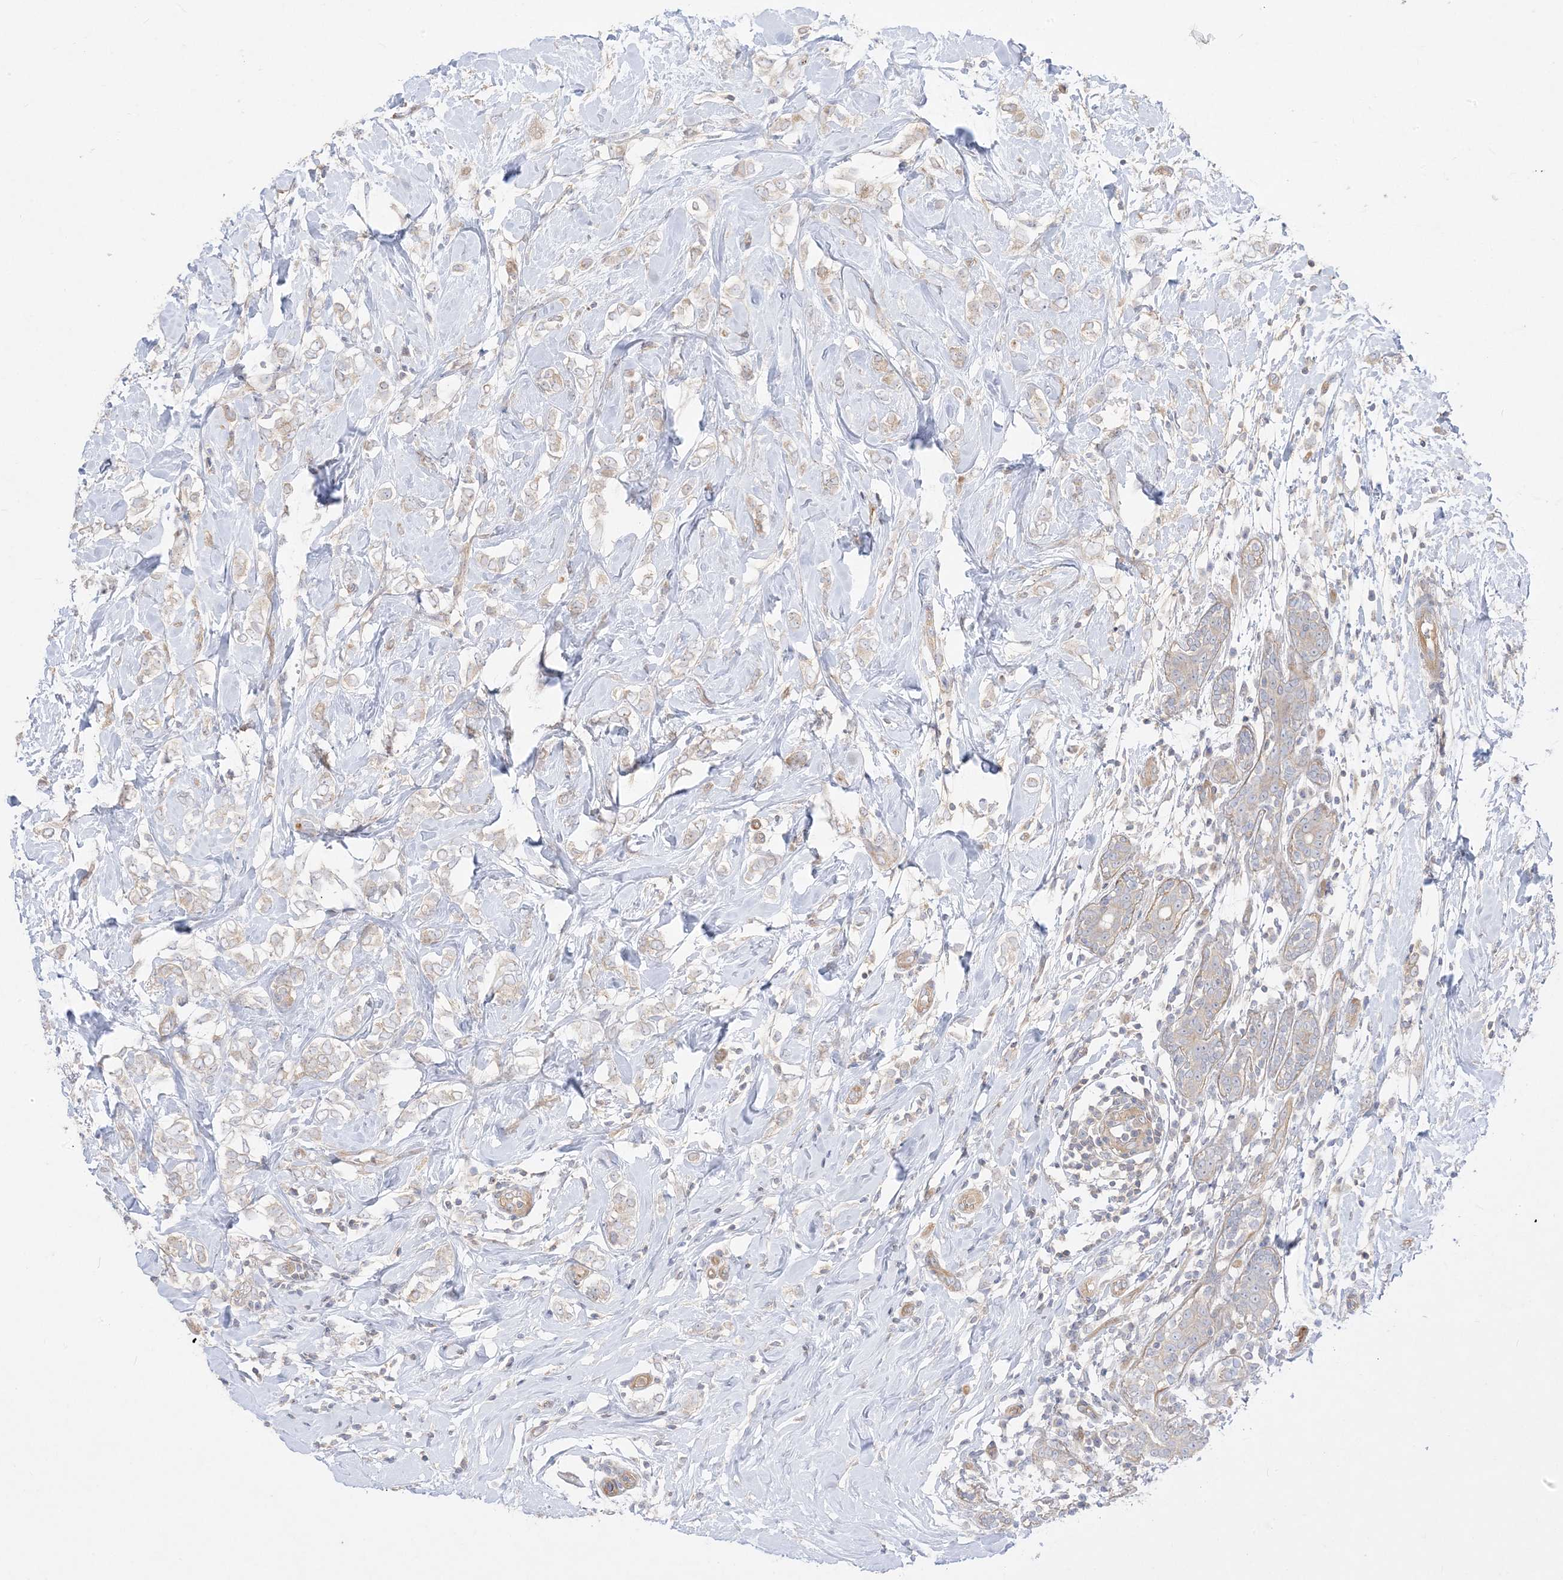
{"staining": {"intensity": "negative", "quantity": "none", "location": "none"}, "tissue": "breast cancer", "cell_type": "Tumor cells", "image_type": "cancer", "snomed": [{"axis": "morphology", "description": "Normal tissue, NOS"}, {"axis": "morphology", "description": "Lobular carcinoma"}, {"axis": "topography", "description": "Breast"}], "caption": "This is a histopathology image of IHC staining of breast lobular carcinoma, which shows no staining in tumor cells. (Stains: DAB immunohistochemistry (IHC) with hematoxylin counter stain, Microscopy: brightfield microscopy at high magnification).", "gene": "ARHGEF9", "patient": {"sex": "female", "age": 47}}